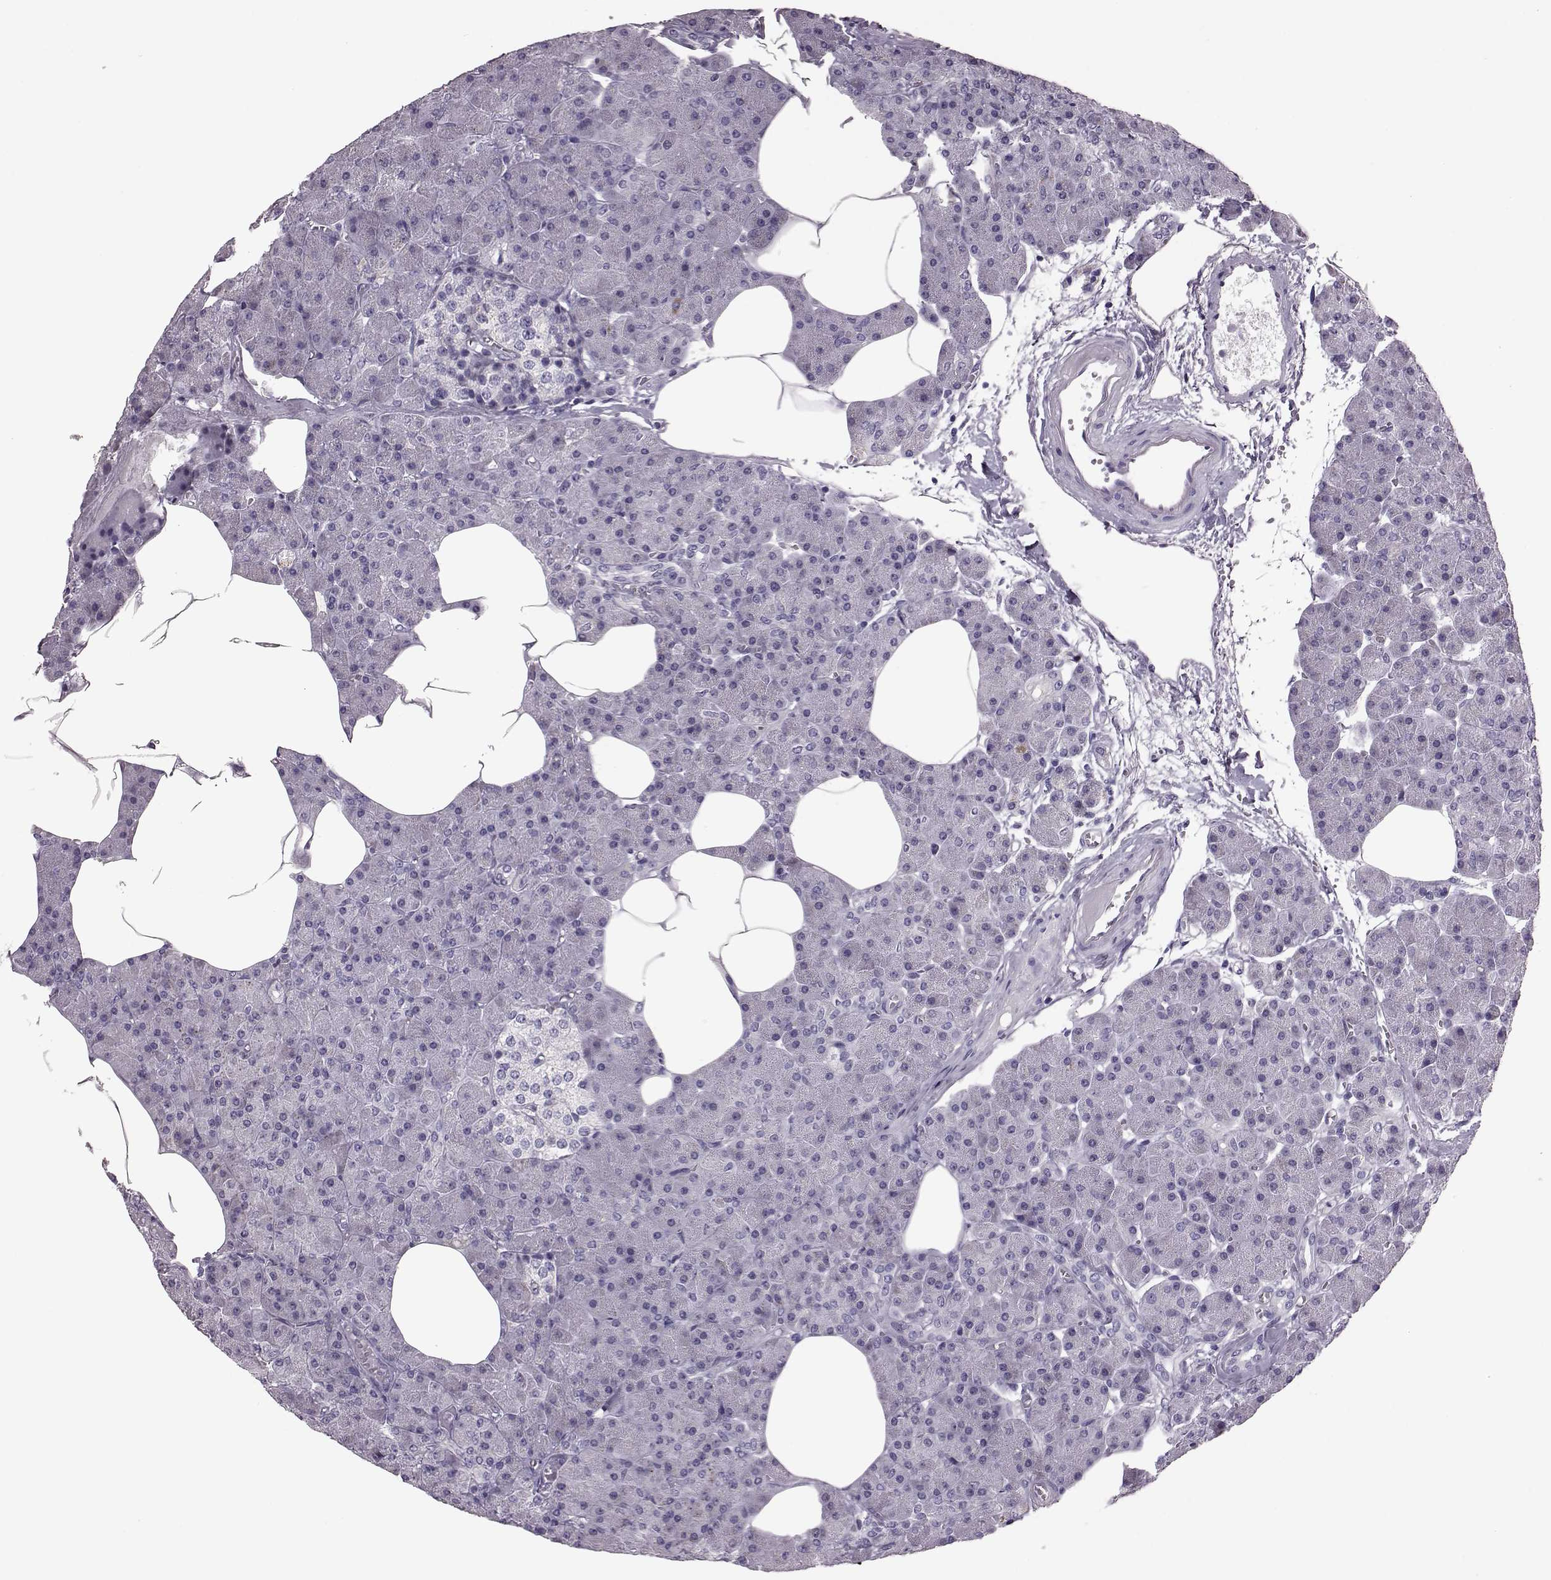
{"staining": {"intensity": "negative", "quantity": "none", "location": "none"}, "tissue": "pancreas", "cell_type": "Exocrine glandular cells", "image_type": "normal", "snomed": [{"axis": "morphology", "description": "Normal tissue, NOS"}, {"axis": "topography", "description": "Pancreas"}], "caption": "This is a histopathology image of IHC staining of benign pancreas, which shows no expression in exocrine glandular cells.", "gene": "RIMS2", "patient": {"sex": "female", "age": 45}}